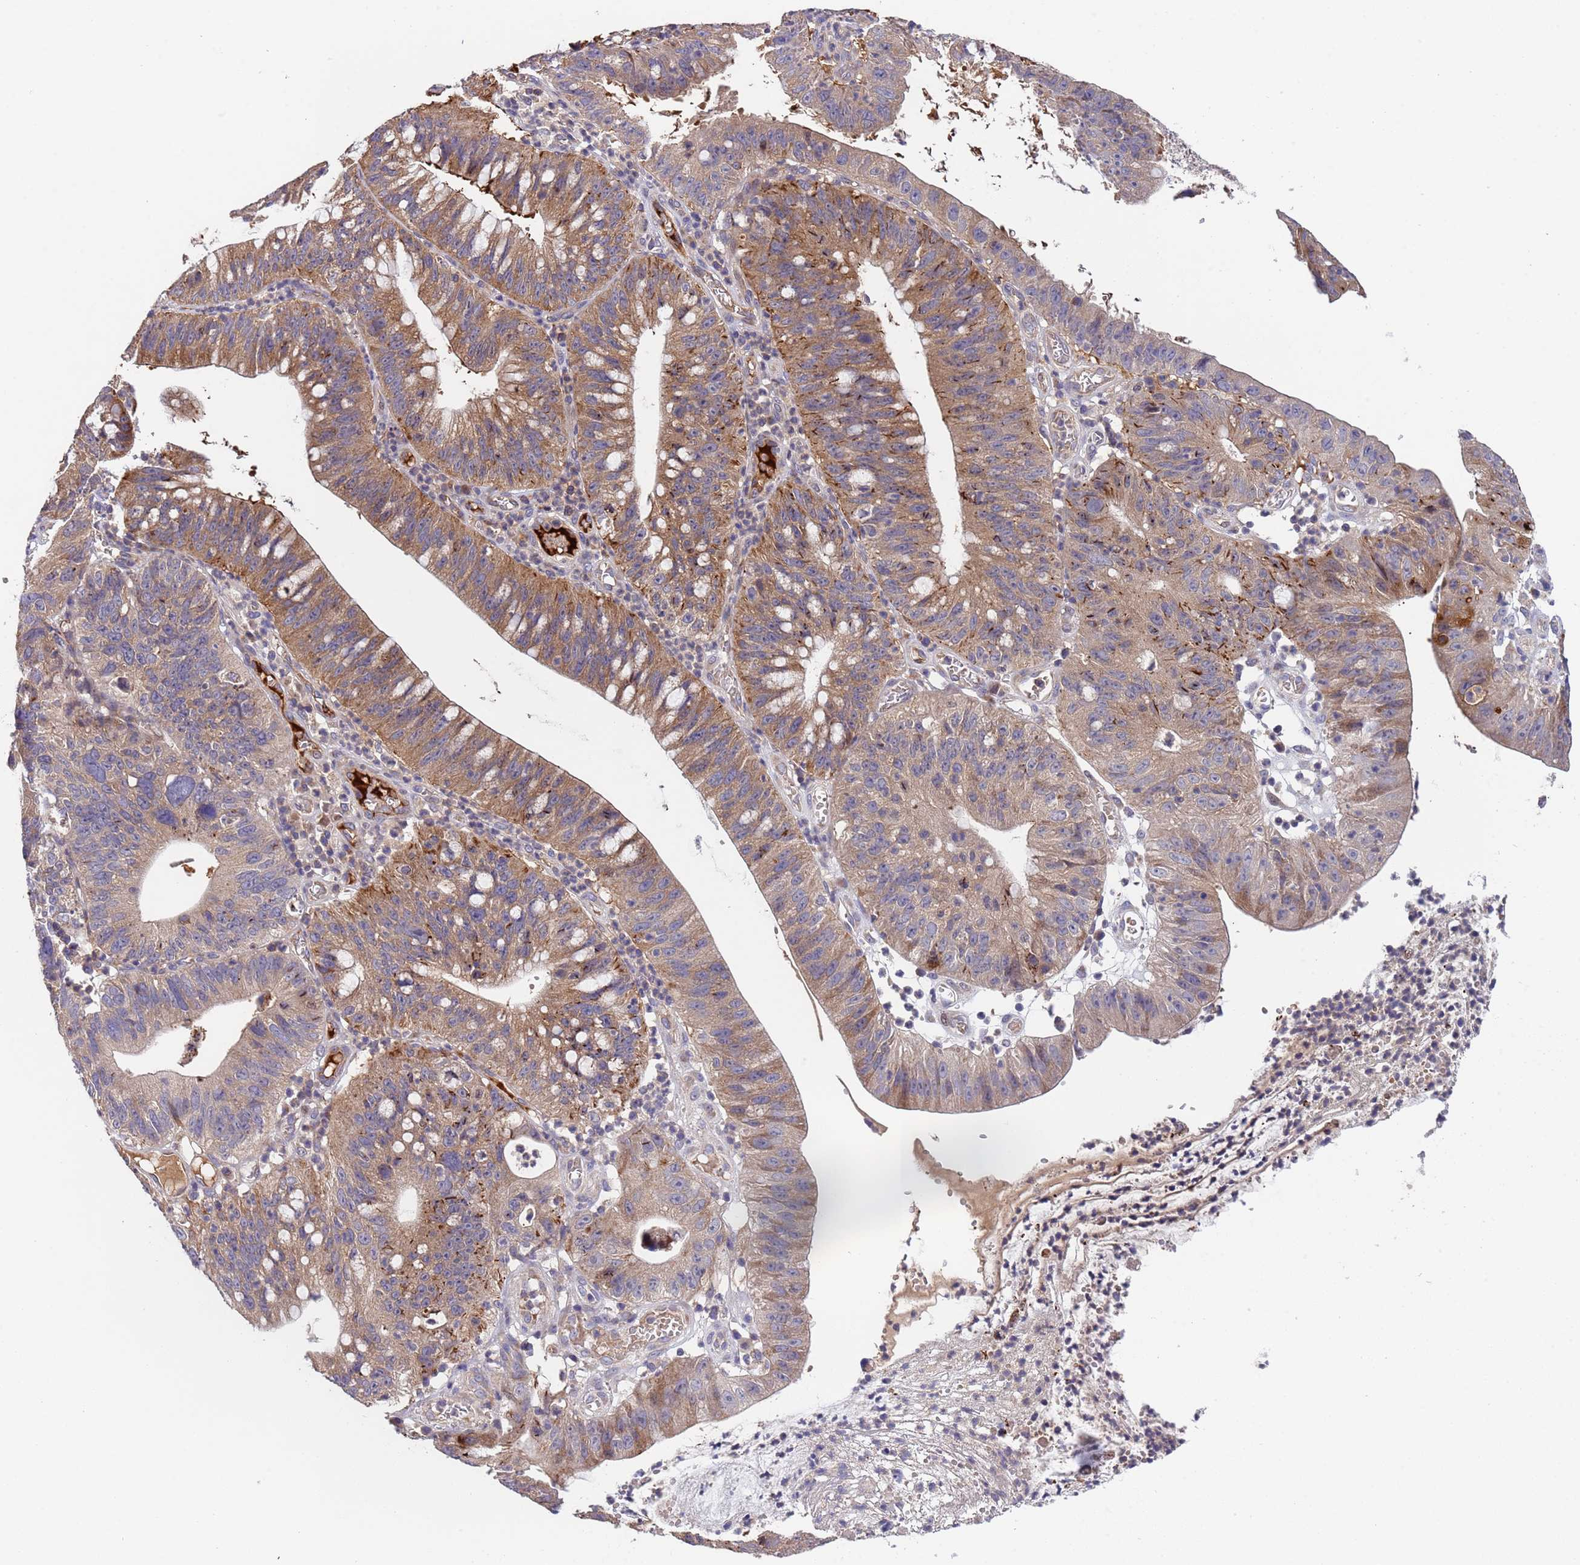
{"staining": {"intensity": "moderate", "quantity": "25%-75%", "location": "cytoplasmic/membranous"}, "tissue": "stomach cancer", "cell_type": "Tumor cells", "image_type": "cancer", "snomed": [{"axis": "morphology", "description": "Adenocarcinoma, NOS"}, {"axis": "topography", "description": "Stomach"}], "caption": "This histopathology image shows stomach cancer stained with immunohistochemistry (IHC) to label a protein in brown. The cytoplasmic/membranous of tumor cells show moderate positivity for the protein. Nuclei are counter-stained blue.", "gene": "PARP16", "patient": {"sex": "male", "age": 59}}